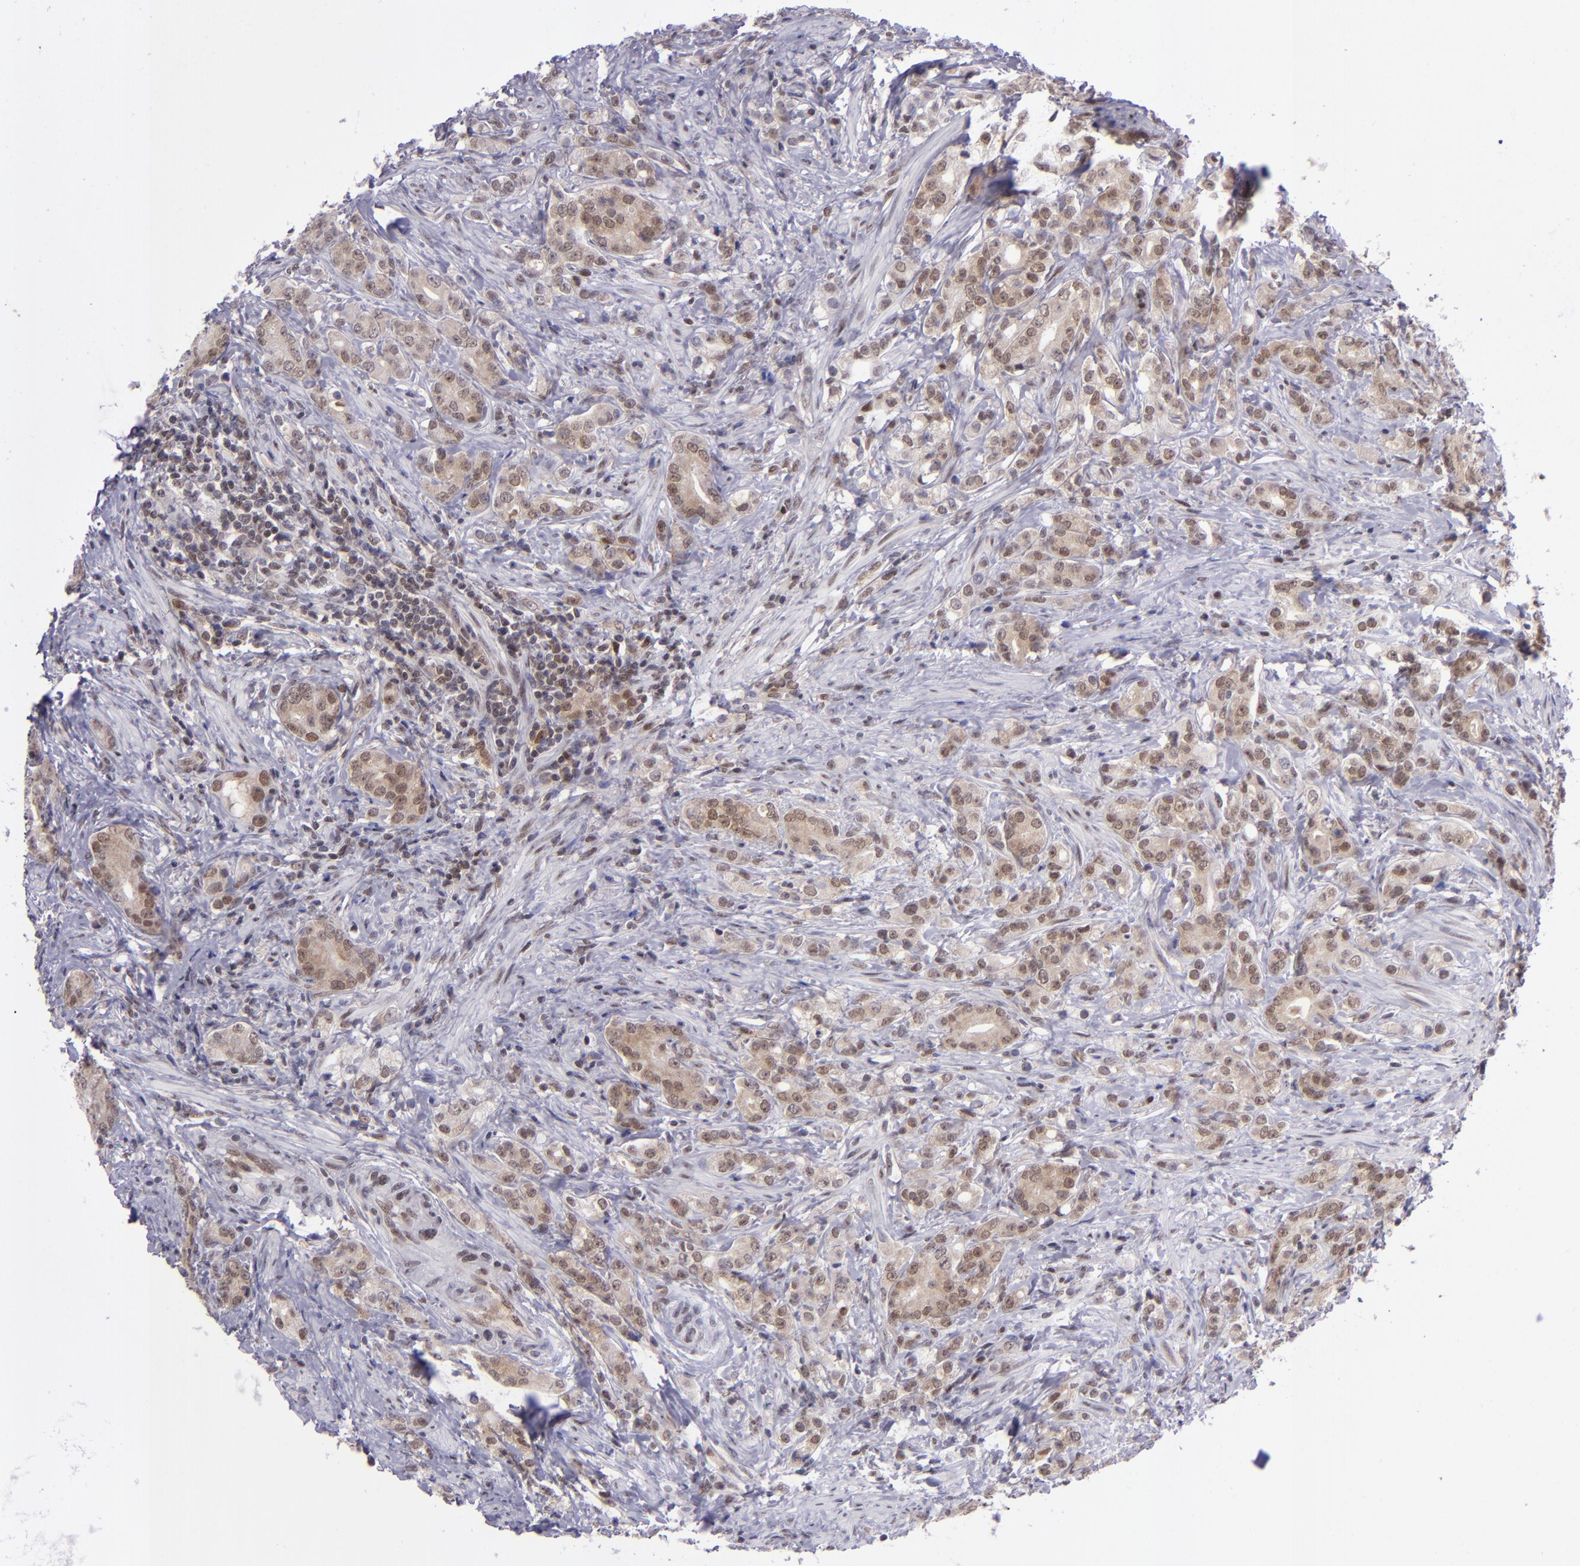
{"staining": {"intensity": "weak", "quantity": ">75%", "location": "cytoplasmic/membranous"}, "tissue": "prostate cancer", "cell_type": "Tumor cells", "image_type": "cancer", "snomed": [{"axis": "morphology", "description": "Adenocarcinoma, Medium grade"}, {"axis": "topography", "description": "Prostate"}], "caption": "DAB immunohistochemical staining of human medium-grade adenocarcinoma (prostate) exhibits weak cytoplasmic/membranous protein staining in about >75% of tumor cells.", "gene": "BAG1", "patient": {"sex": "male", "age": 59}}